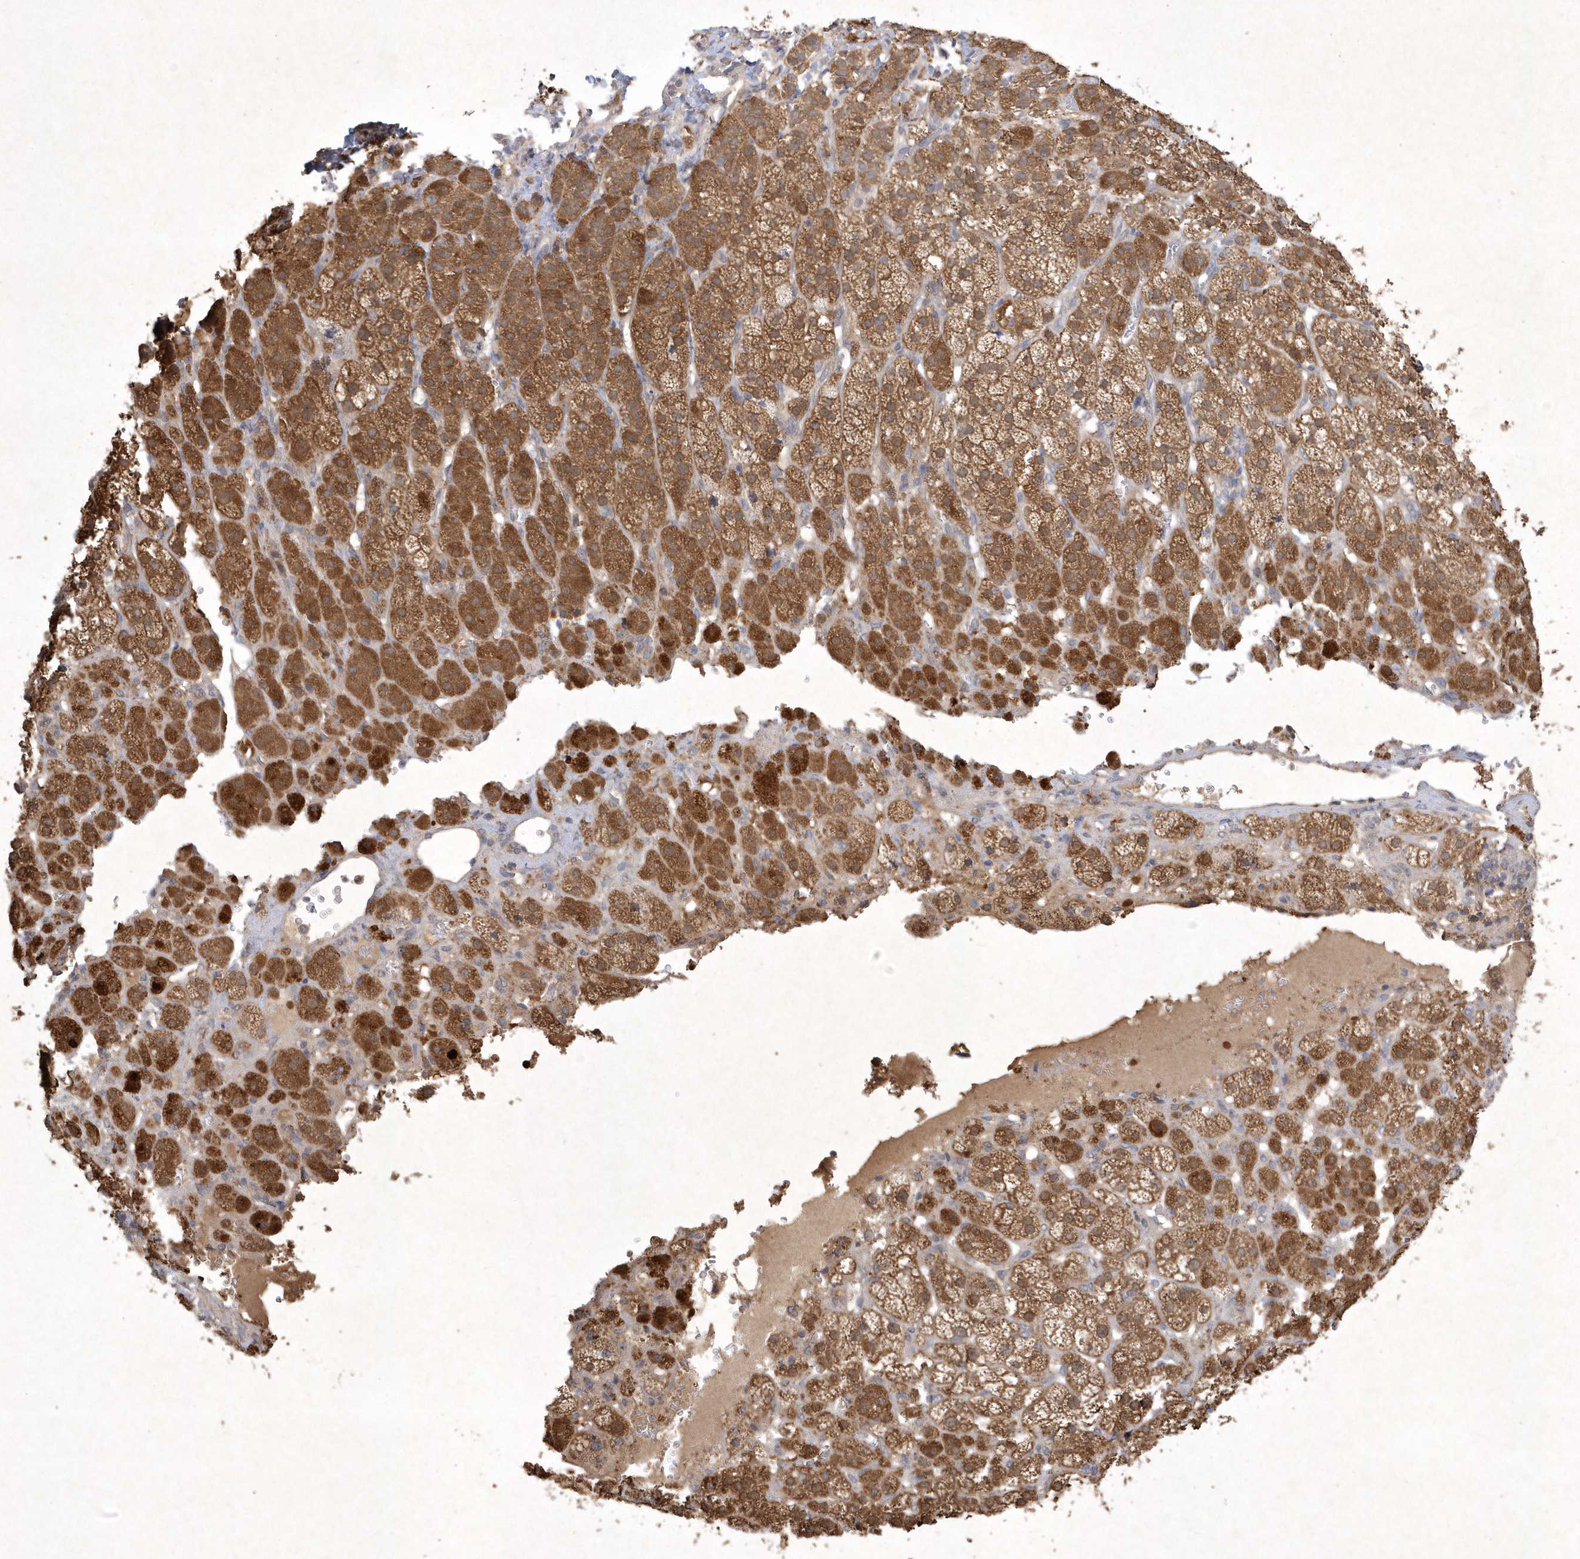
{"staining": {"intensity": "moderate", "quantity": ">75%", "location": "cytoplasmic/membranous"}, "tissue": "adrenal gland", "cell_type": "Glandular cells", "image_type": "normal", "snomed": [{"axis": "morphology", "description": "Normal tissue, NOS"}, {"axis": "topography", "description": "Adrenal gland"}], "caption": "DAB immunohistochemical staining of benign adrenal gland exhibits moderate cytoplasmic/membranous protein positivity in approximately >75% of glandular cells.", "gene": "AKR7A2", "patient": {"sex": "female", "age": 57}}